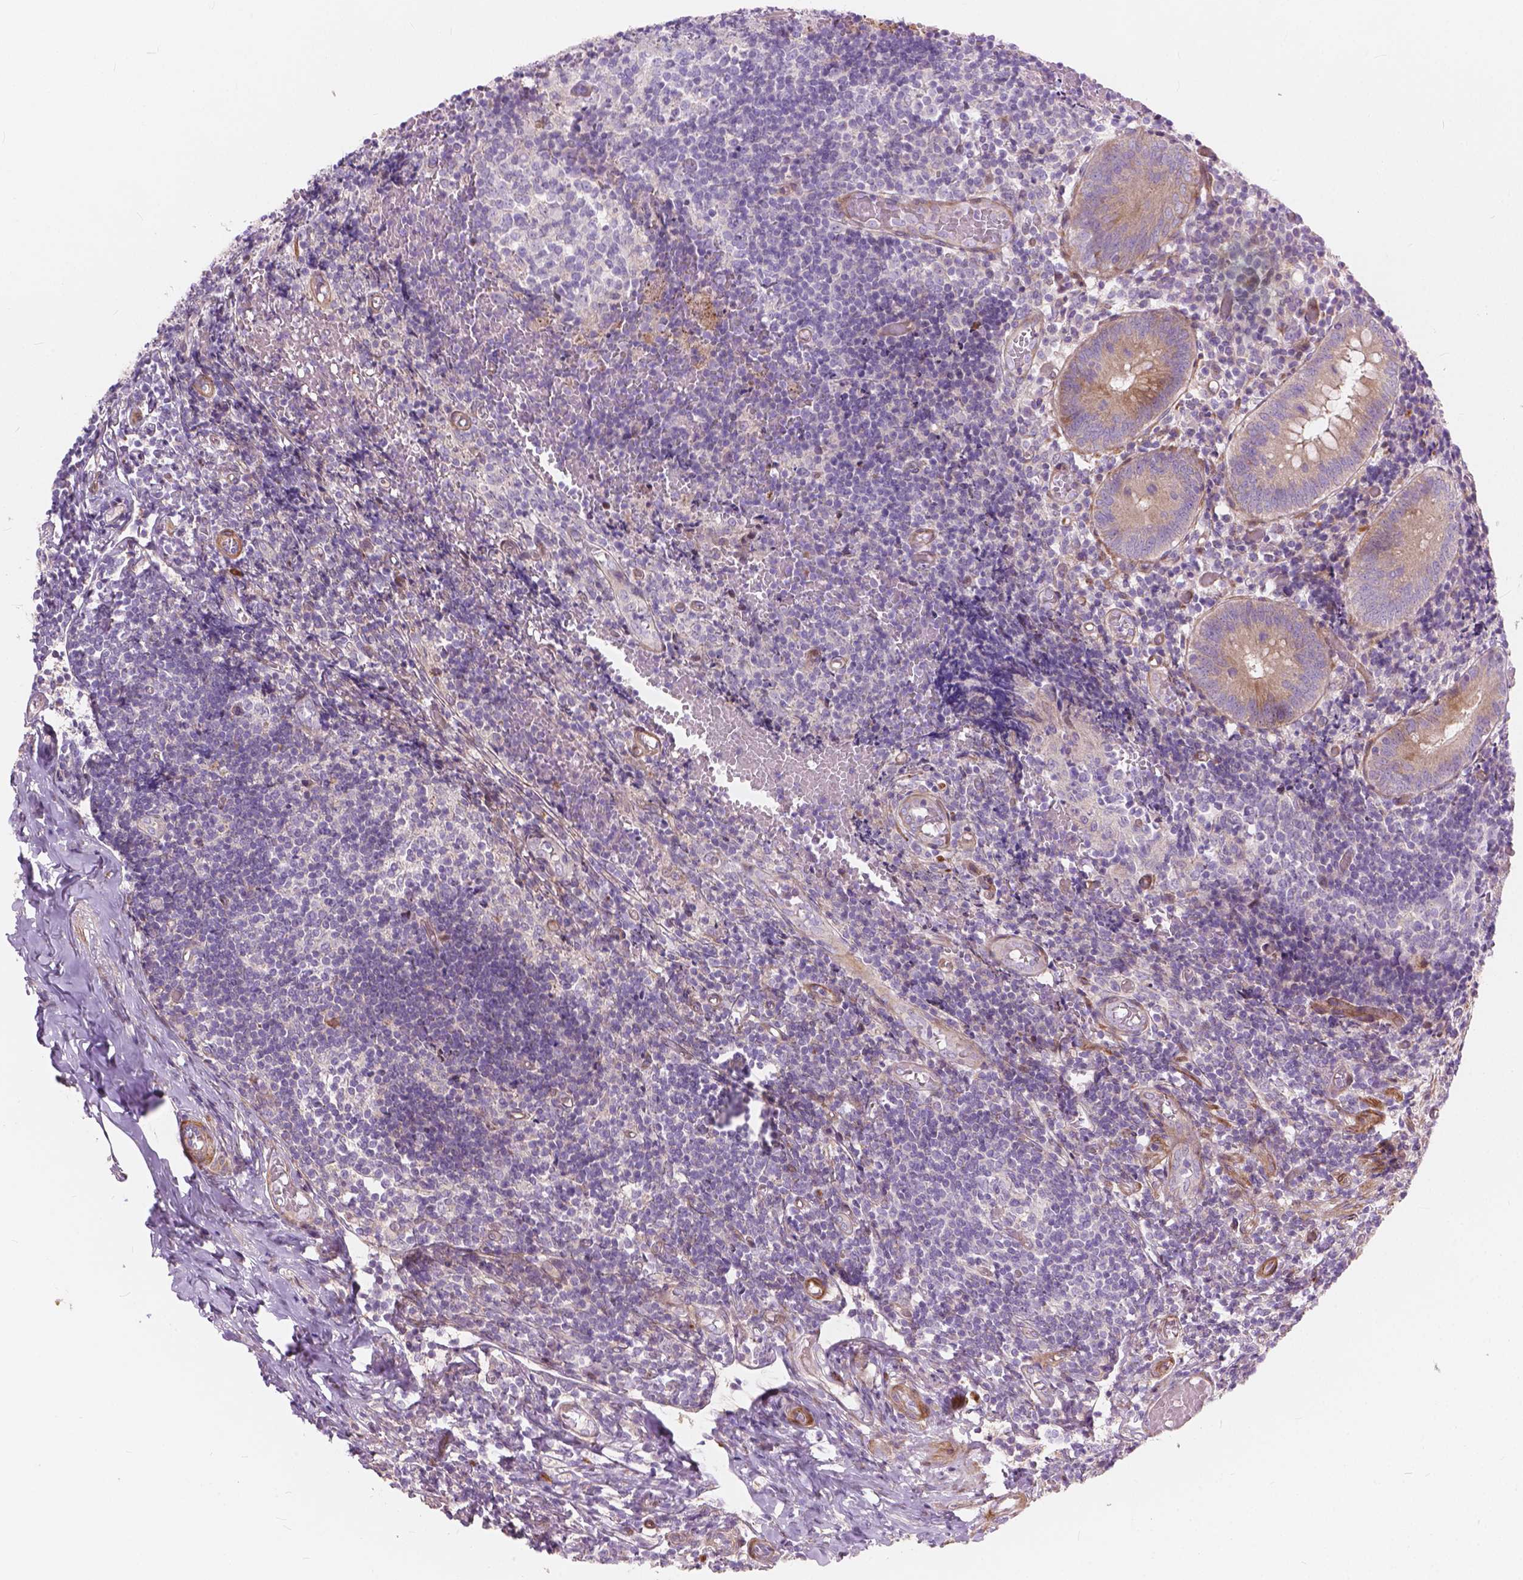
{"staining": {"intensity": "moderate", "quantity": "25%-75%", "location": "cytoplasmic/membranous"}, "tissue": "appendix", "cell_type": "Glandular cells", "image_type": "normal", "snomed": [{"axis": "morphology", "description": "Normal tissue, NOS"}, {"axis": "topography", "description": "Appendix"}], "caption": "Immunohistochemical staining of benign appendix exhibits 25%-75% levels of moderate cytoplasmic/membranous protein expression in approximately 25%-75% of glandular cells.", "gene": "MORN1", "patient": {"sex": "female", "age": 32}}